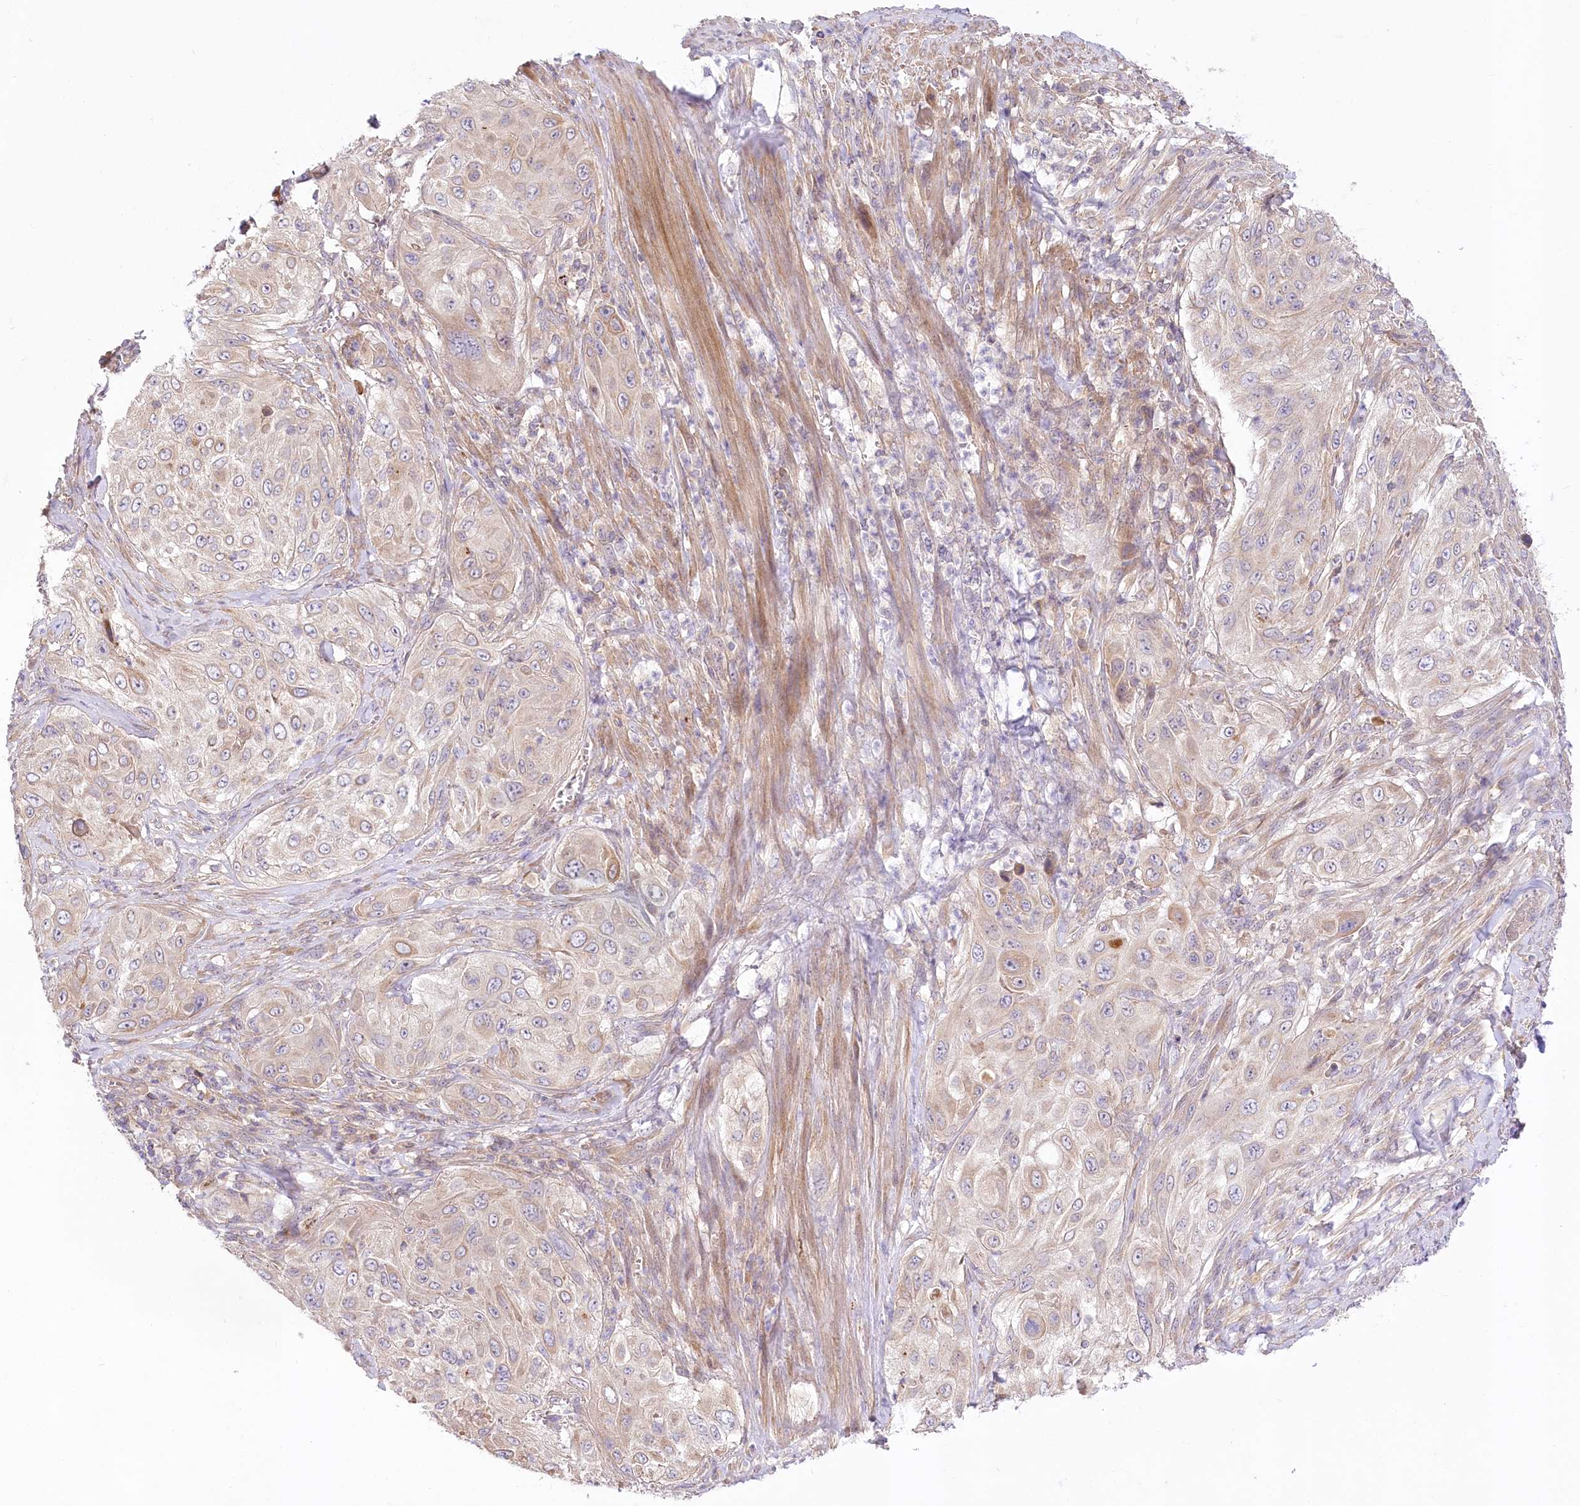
{"staining": {"intensity": "negative", "quantity": "none", "location": "none"}, "tissue": "cervical cancer", "cell_type": "Tumor cells", "image_type": "cancer", "snomed": [{"axis": "morphology", "description": "Squamous cell carcinoma, NOS"}, {"axis": "topography", "description": "Cervix"}], "caption": "High magnification brightfield microscopy of cervical squamous cell carcinoma stained with DAB (brown) and counterstained with hematoxylin (blue): tumor cells show no significant positivity.", "gene": "PYROXD1", "patient": {"sex": "female", "age": 42}}